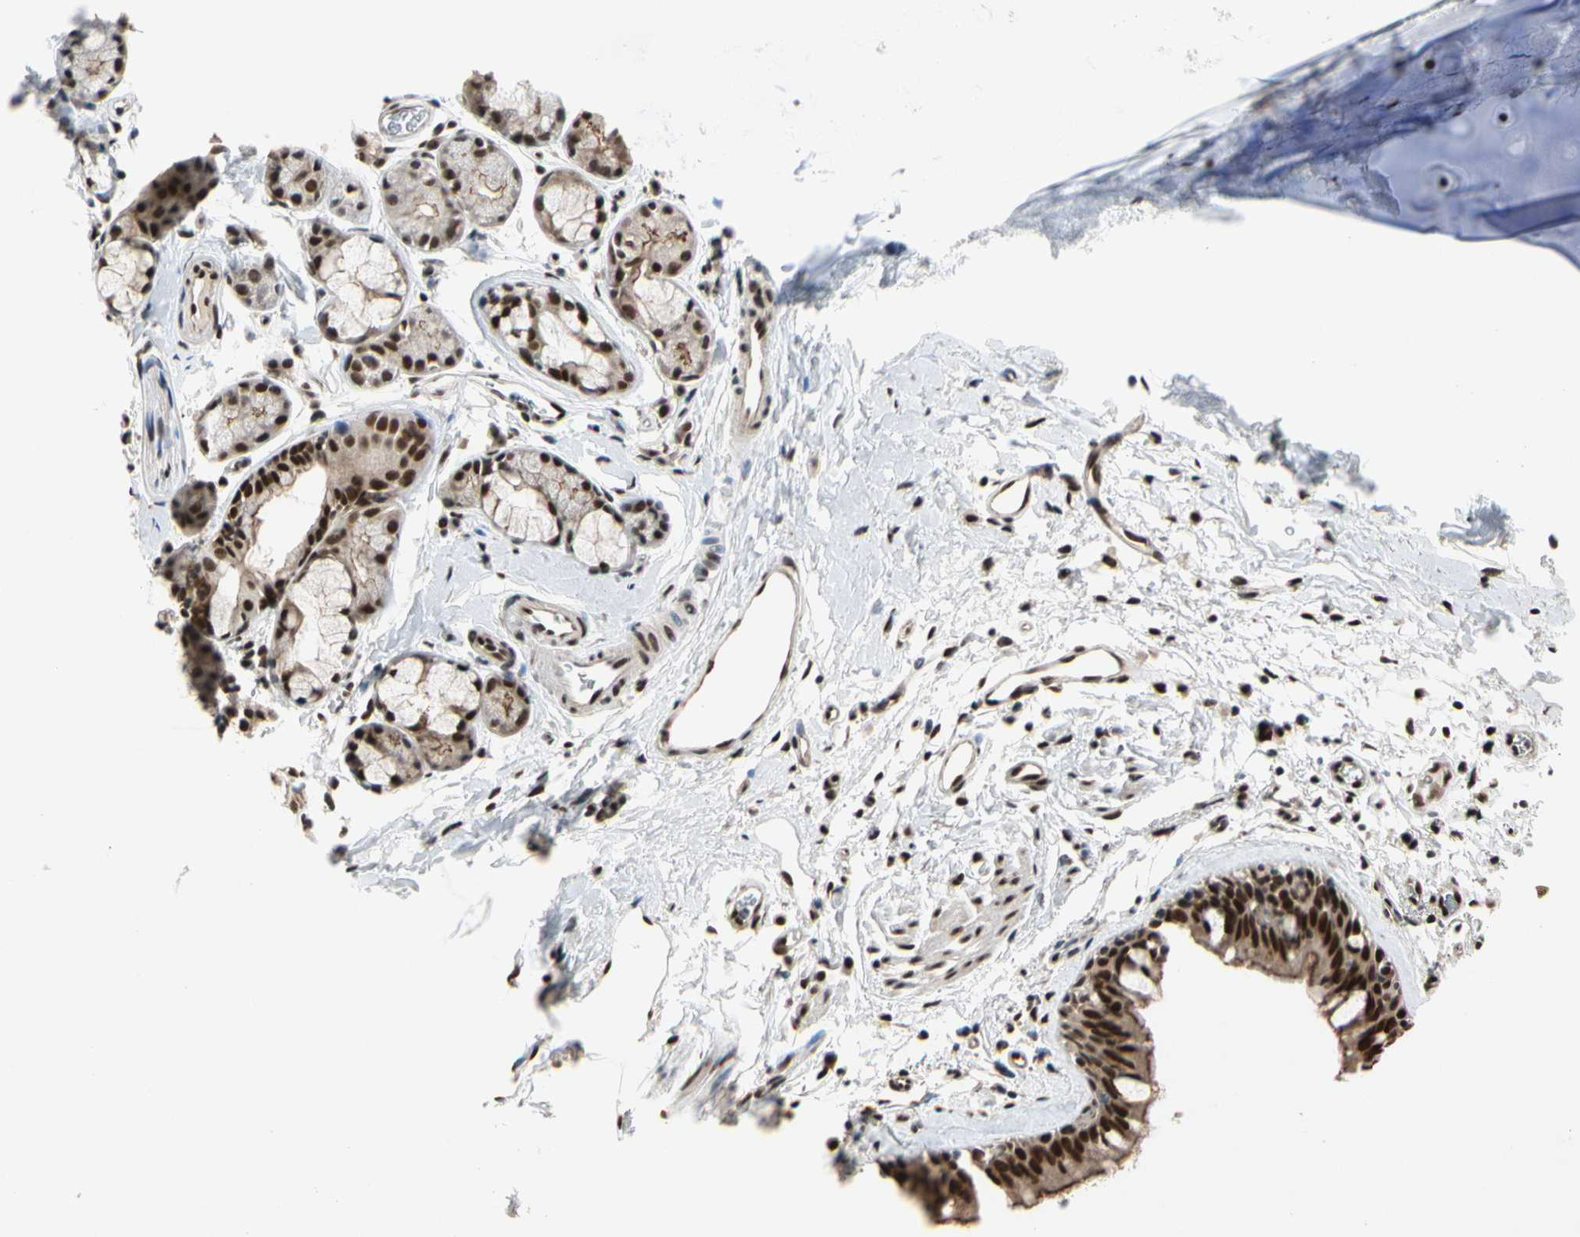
{"staining": {"intensity": "strong", "quantity": ">75%", "location": "cytoplasmic/membranous,nuclear"}, "tissue": "bronchus", "cell_type": "Respiratory epithelial cells", "image_type": "normal", "snomed": [{"axis": "morphology", "description": "Normal tissue, NOS"}, {"axis": "morphology", "description": "Malignant melanoma, Metastatic site"}, {"axis": "topography", "description": "Bronchus"}, {"axis": "topography", "description": "Lung"}], "caption": "IHC of normal human bronchus exhibits high levels of strong cytoplasmic/membranous,nuclear positivity in approximately >75% of respiratory epithelial cells. (DAB (3,3'-diaminobenzidine) IHC with brightfield microscopy, high magnification).", "gene": "FAM98B", "patient": {"sex": "male", "age": 64}}